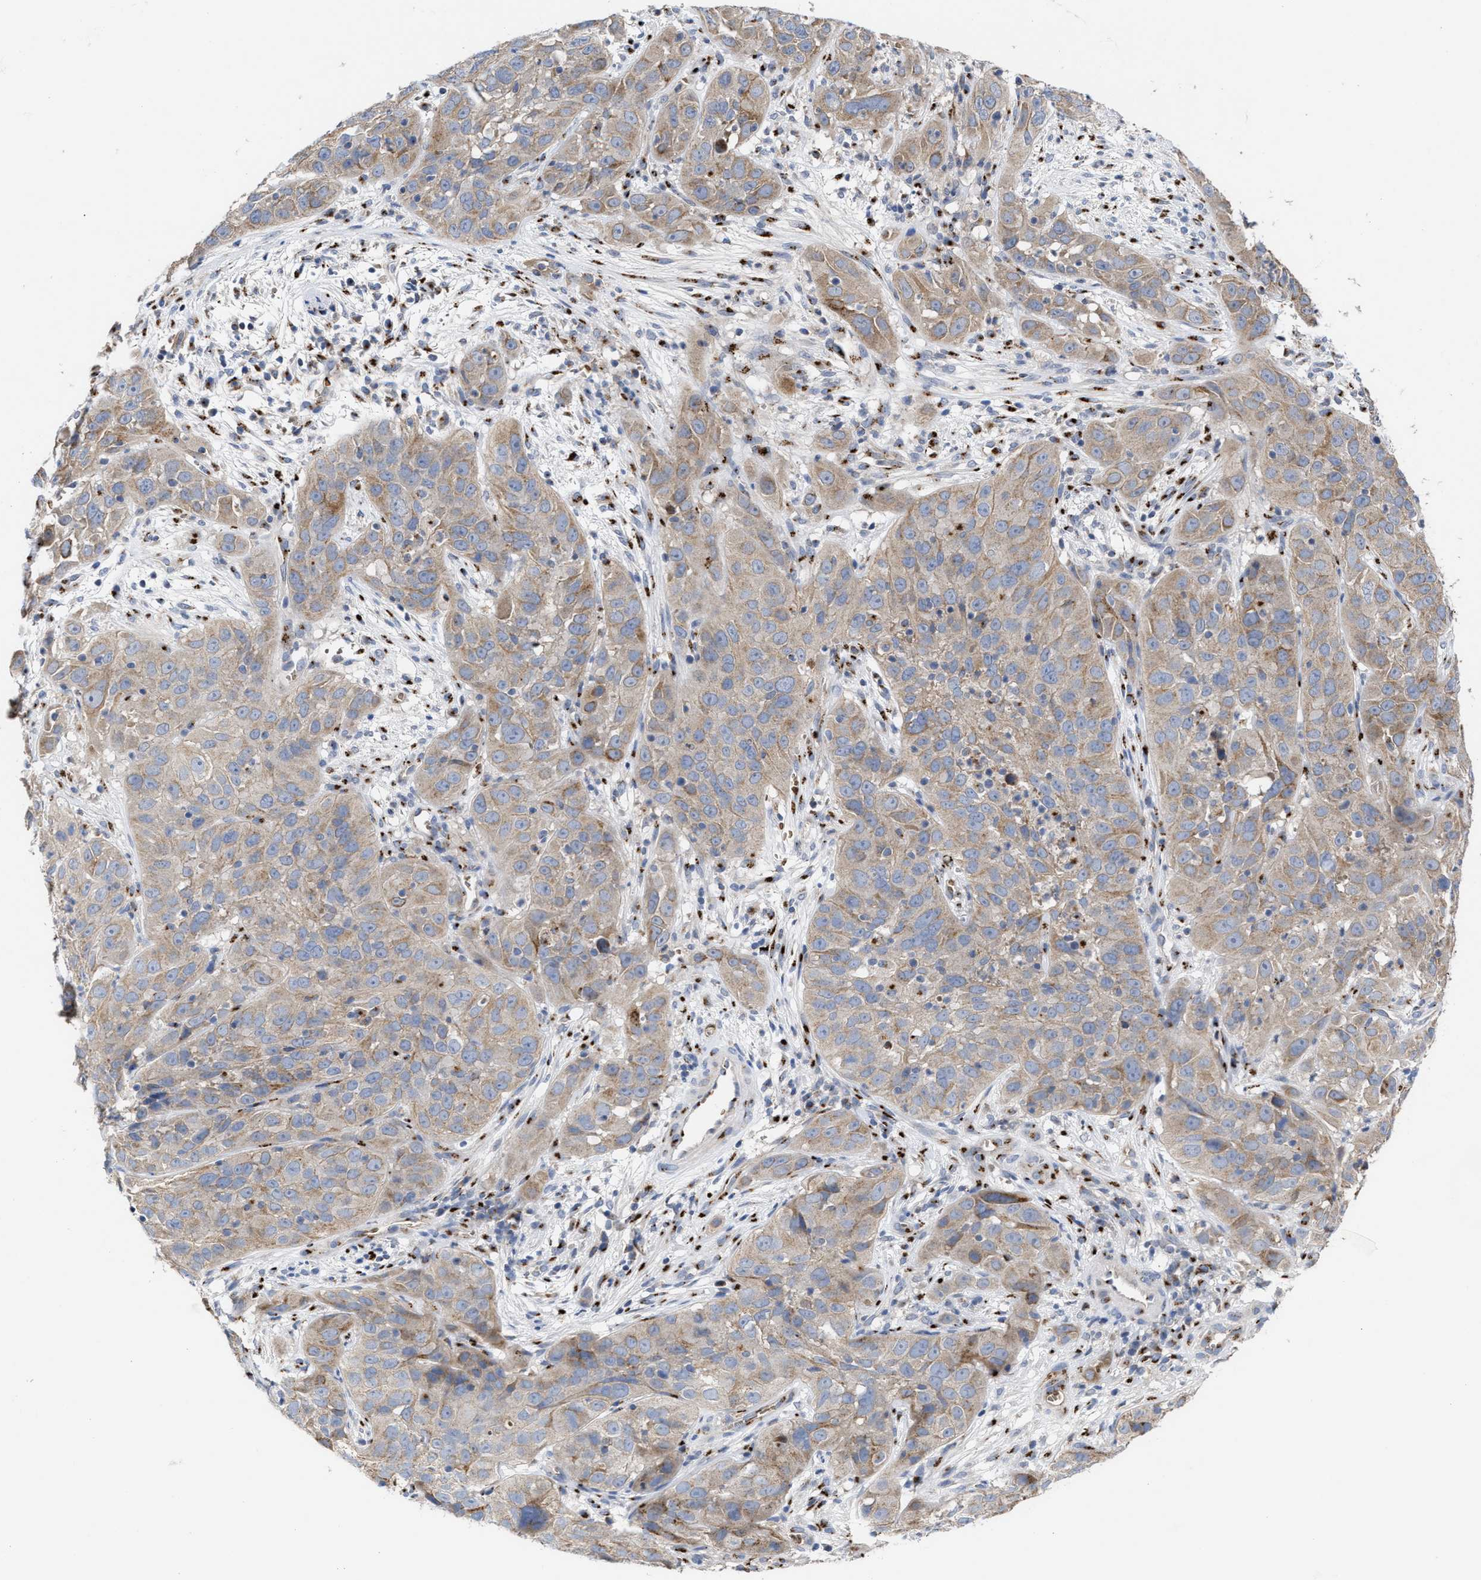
{"staining": {"intensity": "weak", "quantity": ">75%", "location": "cytoplasmic/membranous"}, "tissue": "cervical cancer", "cell_type": "Tumor cells", "image_type": "cancer", "snomed": [{"axis": "morphology", "description": "Squamous cell carcinoma, NOS"}, {"axis": "topography", "description": "Cervix"}], "caption": "The photomicrograph demonstrates staining of squamous cell carcinoma (cervical), revealing weak cytoplasmic/membranous protein positivity (brown color) within tumor cells.", "gene": "CCL2", "patient": {"sex": "female", "age": 32}}